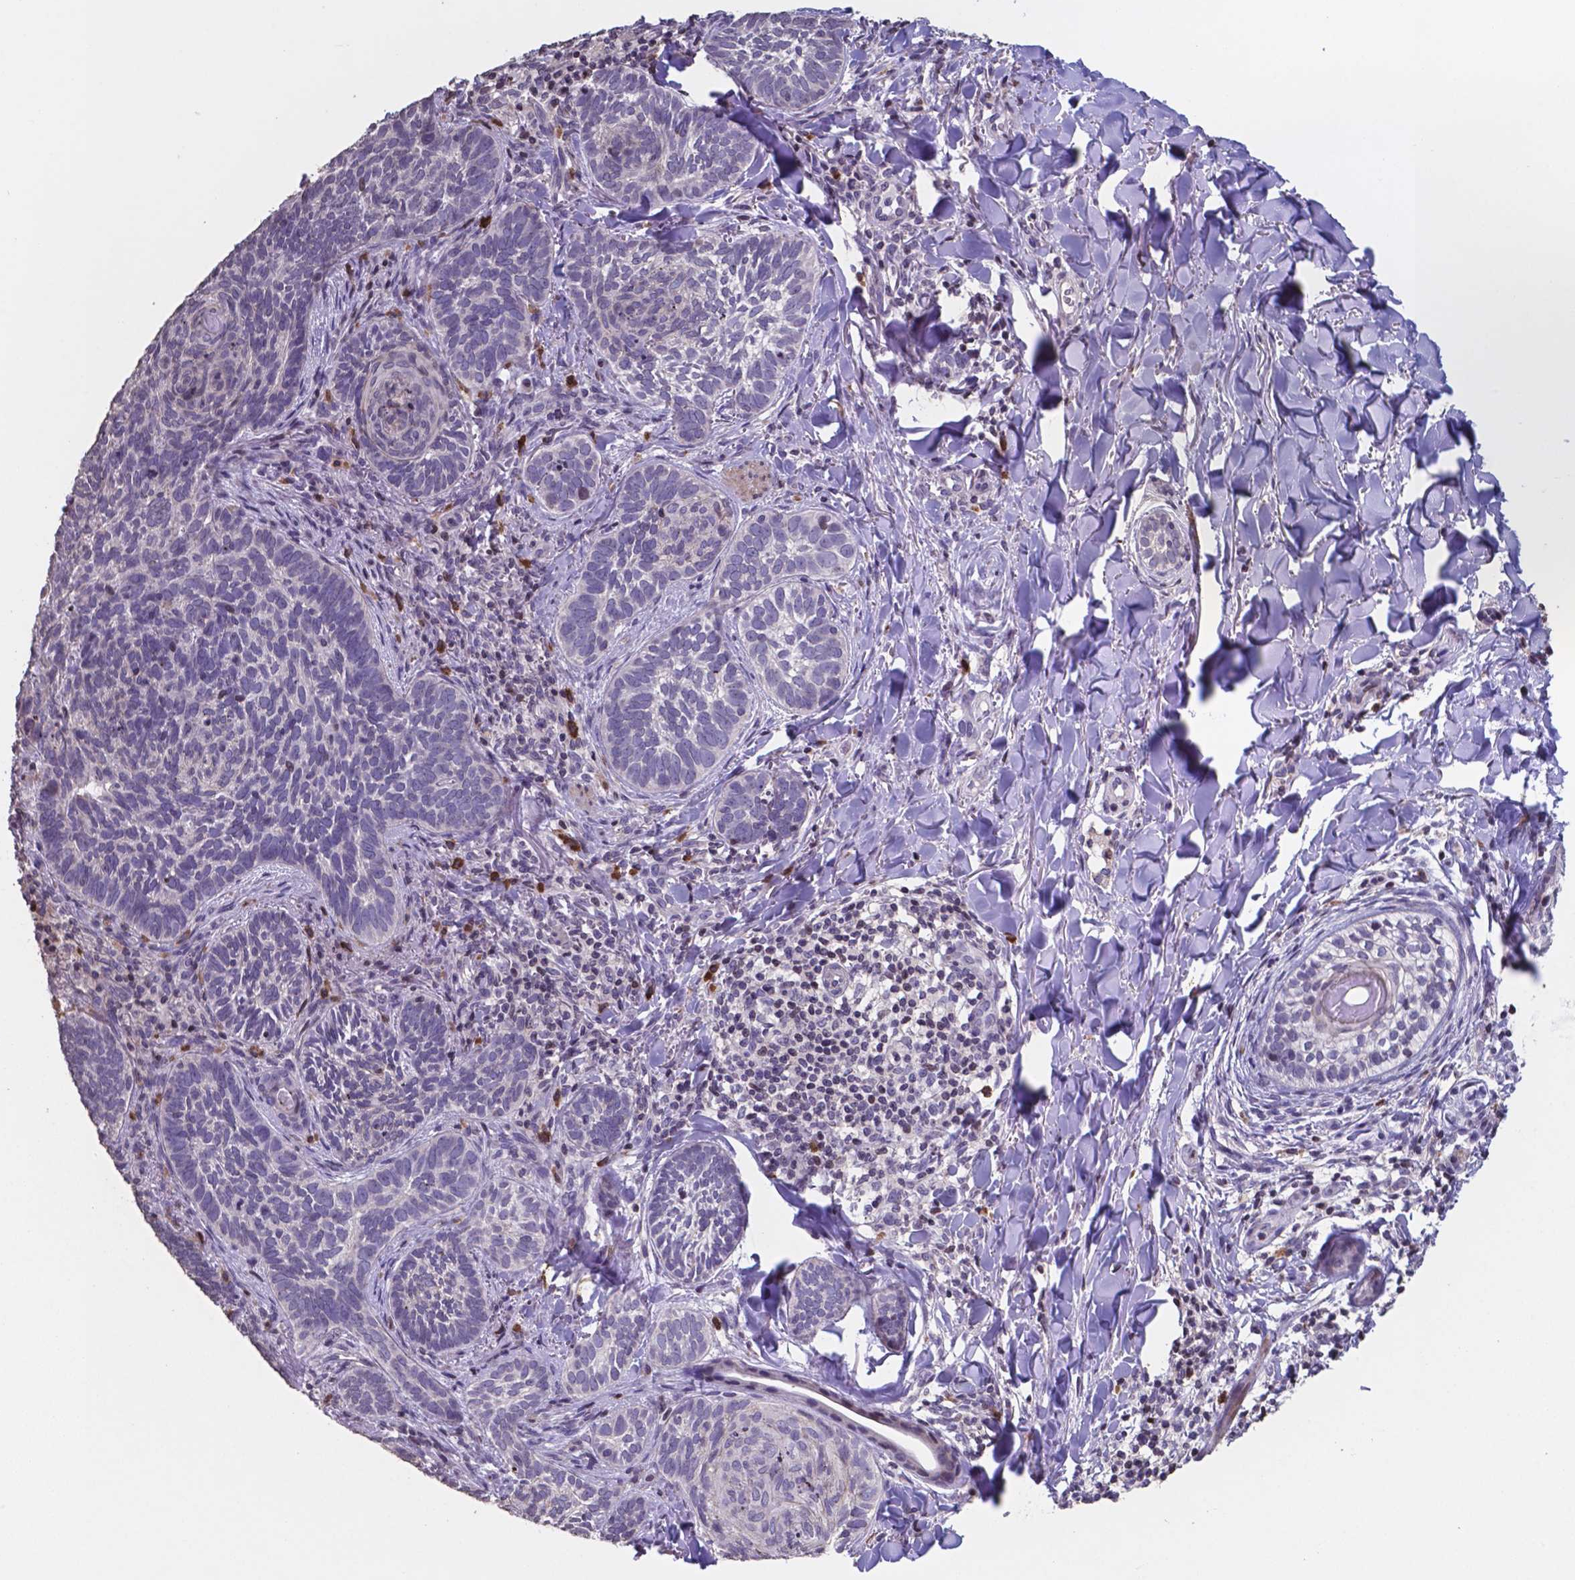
{"staining": {"intensity": "negative", "quantity": "none", "location": "none"}, "tissue": "skin cancer", "cell_type": "Tumor cells", "image_type": "cancer", "snomed": [{"axis": "morphology", "description": "Normal tissue, NOS"}, {"axis": "morphology", "description": "Basal cell carcinoma"}, {"axis": "topography", "description": "Skin"}], "caption": "This photomicrograph is of skin basal cell carcinoma stained with immunohistochemistry to label a protein in brown with the nuclei are counter-stained blue. There is no staining in tumor cells.", "gene": "MLC1", "patient": {"sex": "male", "age": 46}}